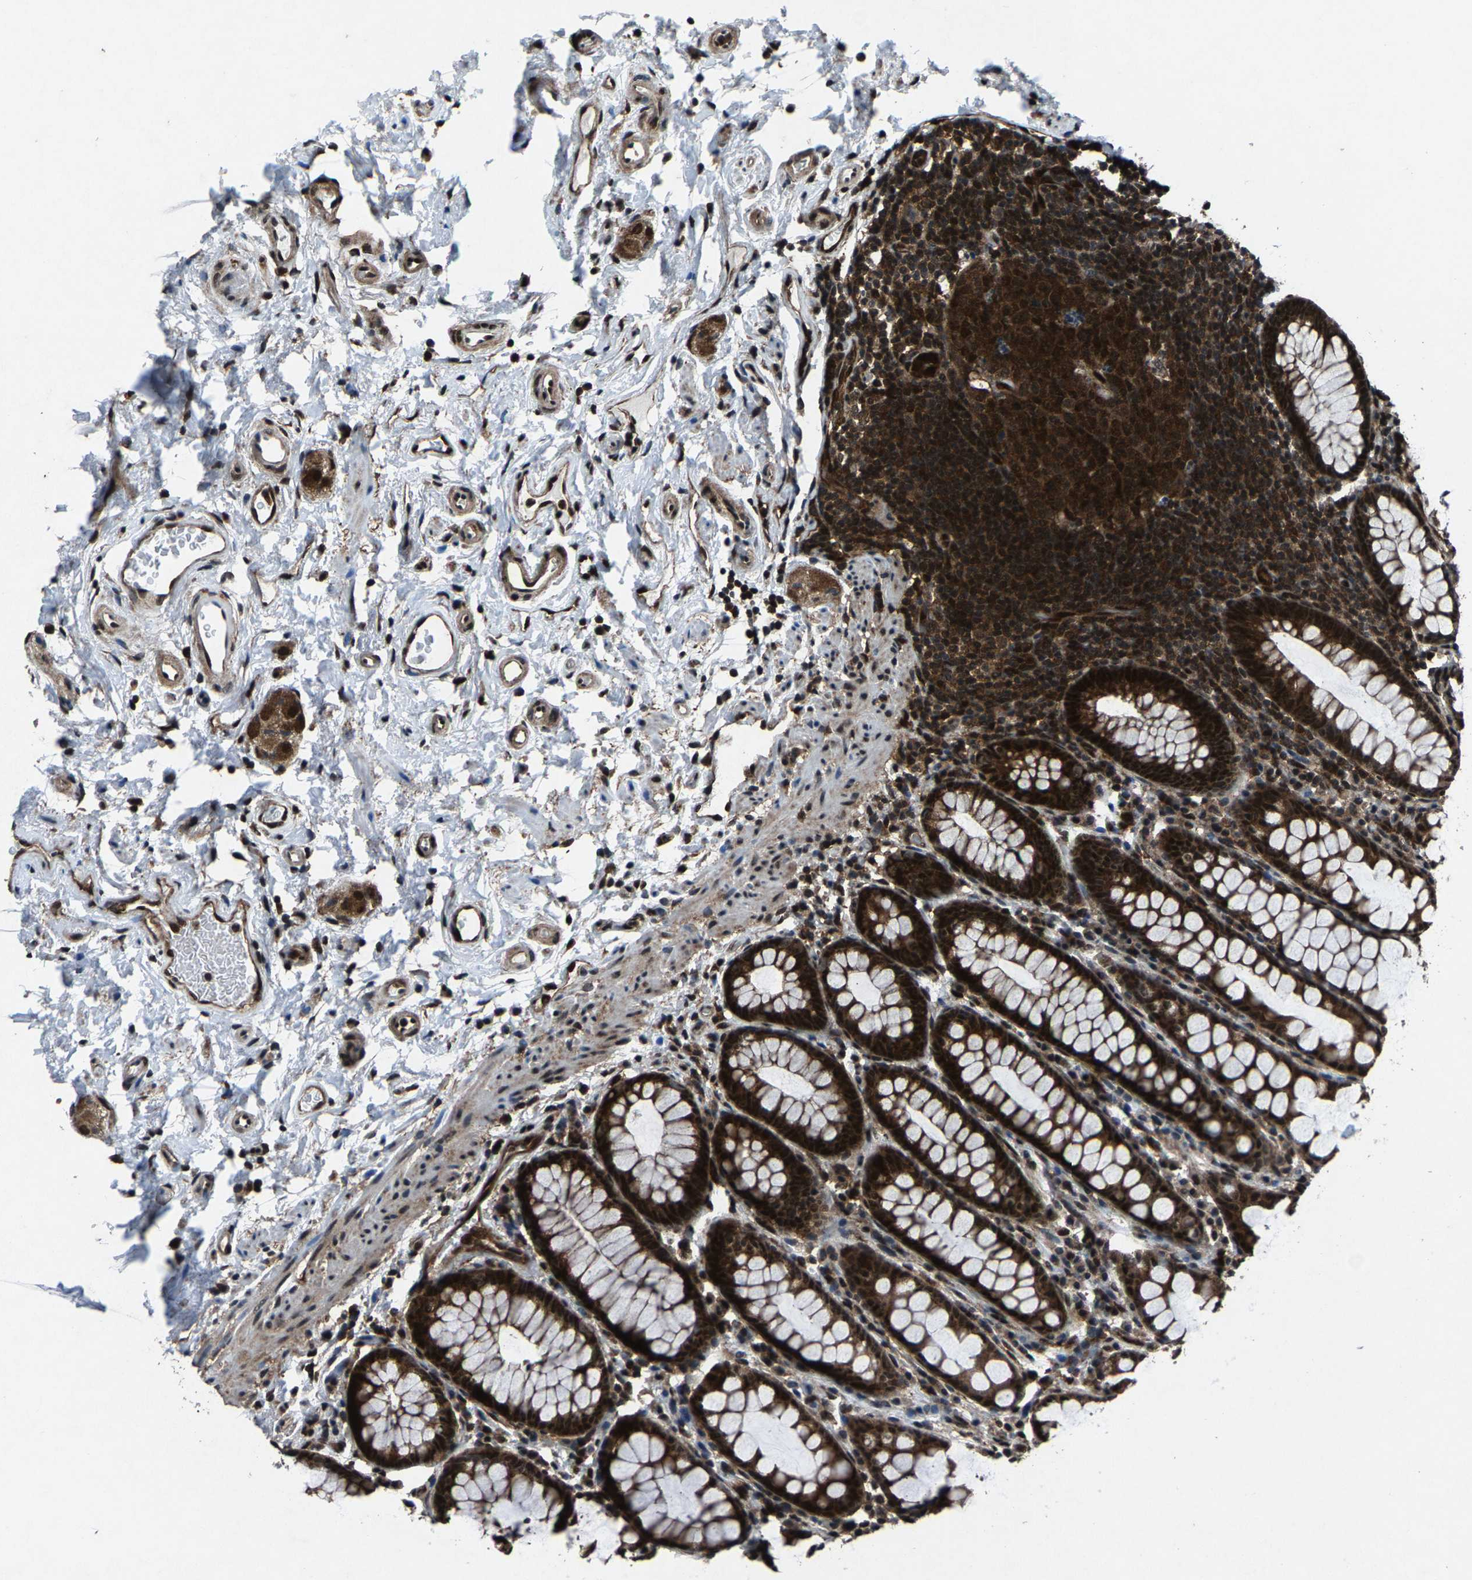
{"staining": {"intensity": "strong", "quantity": ">75%", "location": "cytoplasmic/membranous,nuclear"}, "tissue": "rectum", "cell_type": "Glandular cells", "image_type": "normal", "snomed": [{"axis": "morphology", "description": "Normal tissue, NOS"}, {"axis": "topography", "description": "Rectum"}], "caption": "Immunohistochemistry staining of unremarkable rectum, which reveals high levels of strong cytoplasmic/membranous,nuclear expression in about >75% of glandular cells indicating strong cytoplasmic/membranous,nuclear protein expression. The staining was performed using DAB (brown) for protein detection and nuclei were counterstained in hematoxylin (blue).", "gene": "ATXN3", "patient": {"sex": "male", "age": 92}}